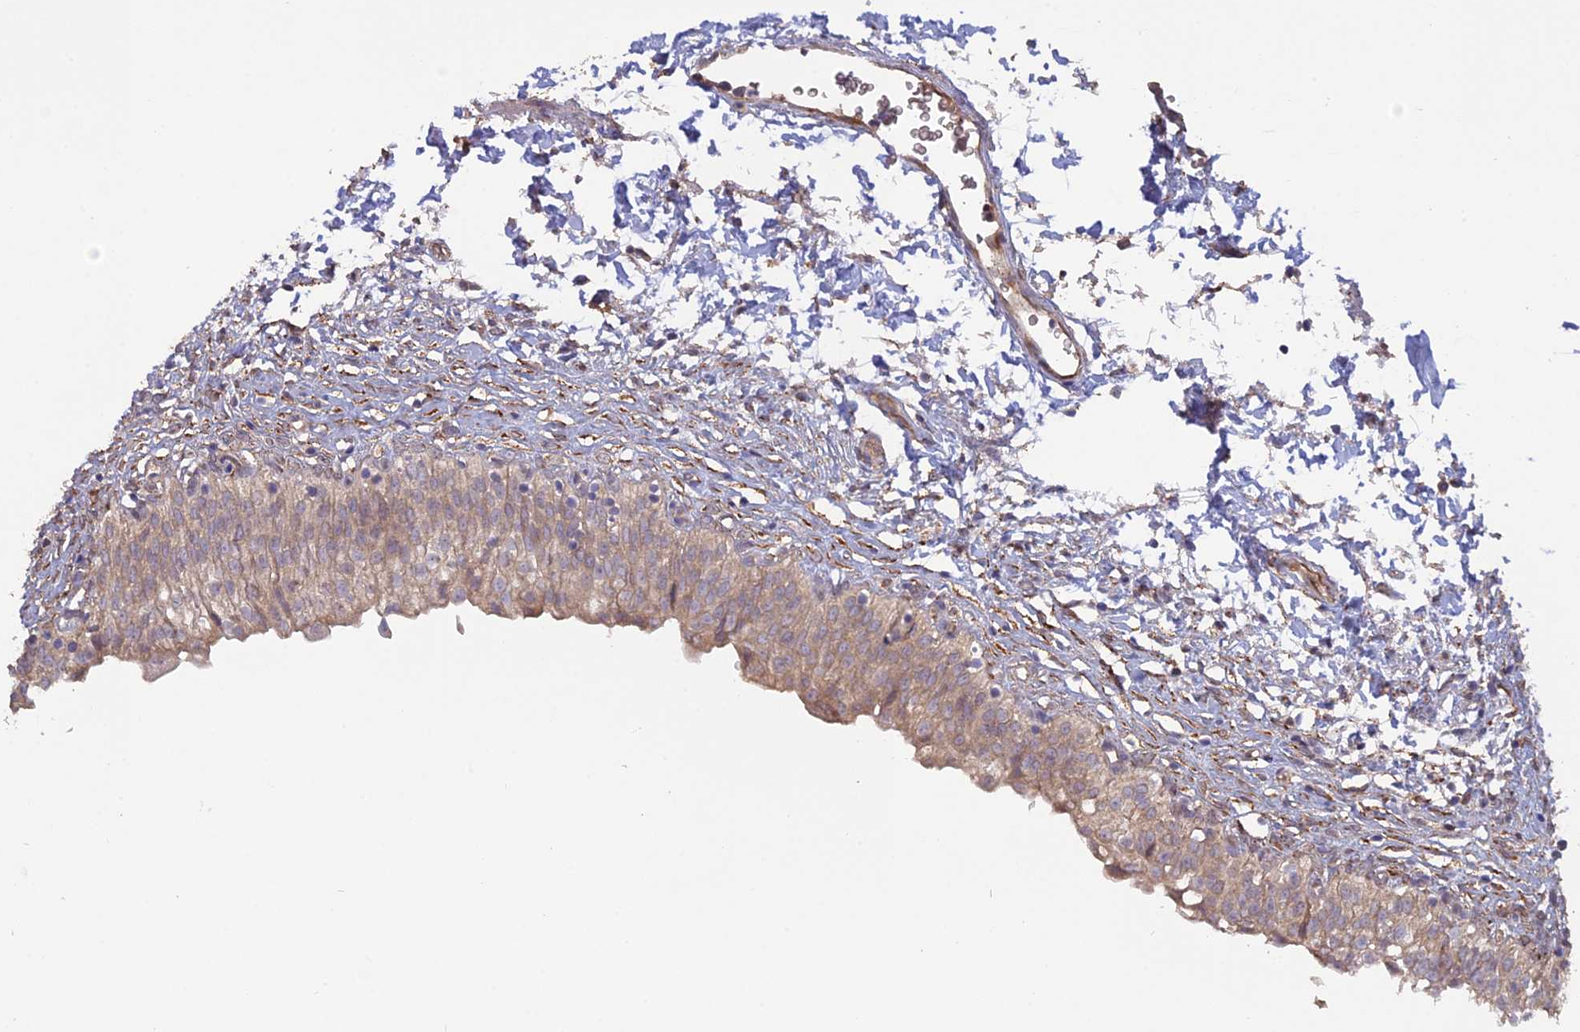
{"staining": {"intensity": "moderate", "quantity": "25%-75%", "location": "cytoplasmic/membranous"}, "tissue": "urinary bladder", "cell_type": "Urothelial cells", "image_type": "normal", "snomed": [{"axis": "morphology", "description": "Normal tissue, NOS"}, {"axis": "topography", "description": "Urinary bladder"}], "caption": "Protein staining of normal urinary bladder shows moderate cytoplasmic/membranous staining in approximately 25%-75% of urothelial cells. Using DAB (brown) and hematoxylin (blue) stains, captured at high magnification using brightfield microscopy.", "gene": "PPIC", "patient": {"sex": "male", "age": 55}}